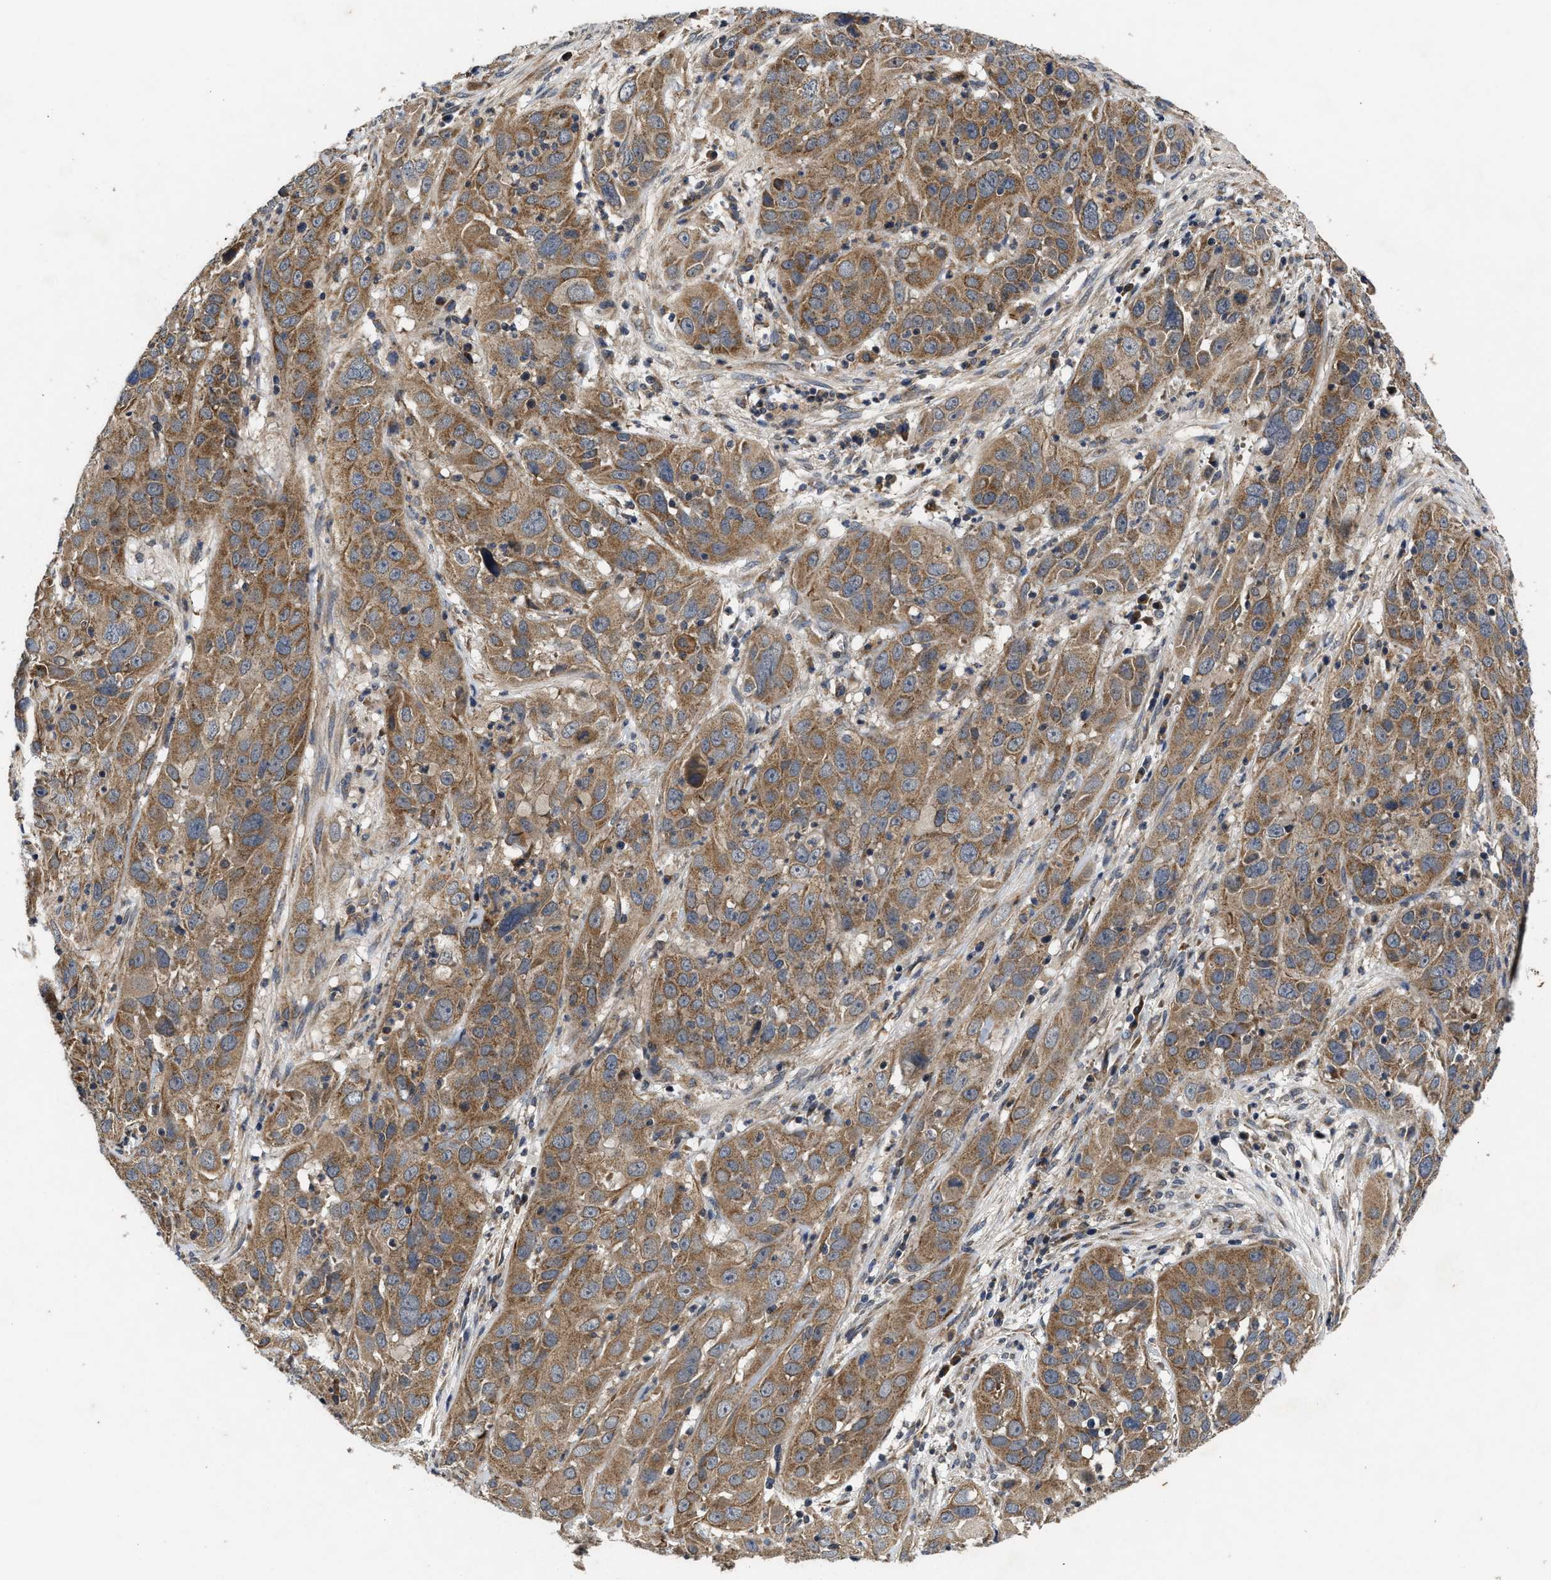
{"staining": {"intensity": "moderate", "quantity": ">75%", "location": "cytoplasmic/membranous"}, "tissue": "cervical cancer", "cell_type": "Tumor cells", "image_type": "cancer", "snomed": [{"axis": "morphology", "description": "Squamous cell carcinoma, NOS"}, {"axis": "topography", "description": "Cervix"}], "caption": "Tumor cells exhibit medium levels of moderate cytoplasmic/membranous positivity in approximately >75% of cells in human cervical squamous cell carcinoma. (Stains: DAB (3,3'-diaminobenzidine) in brown, nuclei in blue, Microscopy: brightfield microscopy at high magnification).", "gene": "EFNA4", "patient": {"sex": "female", "age": 32}}